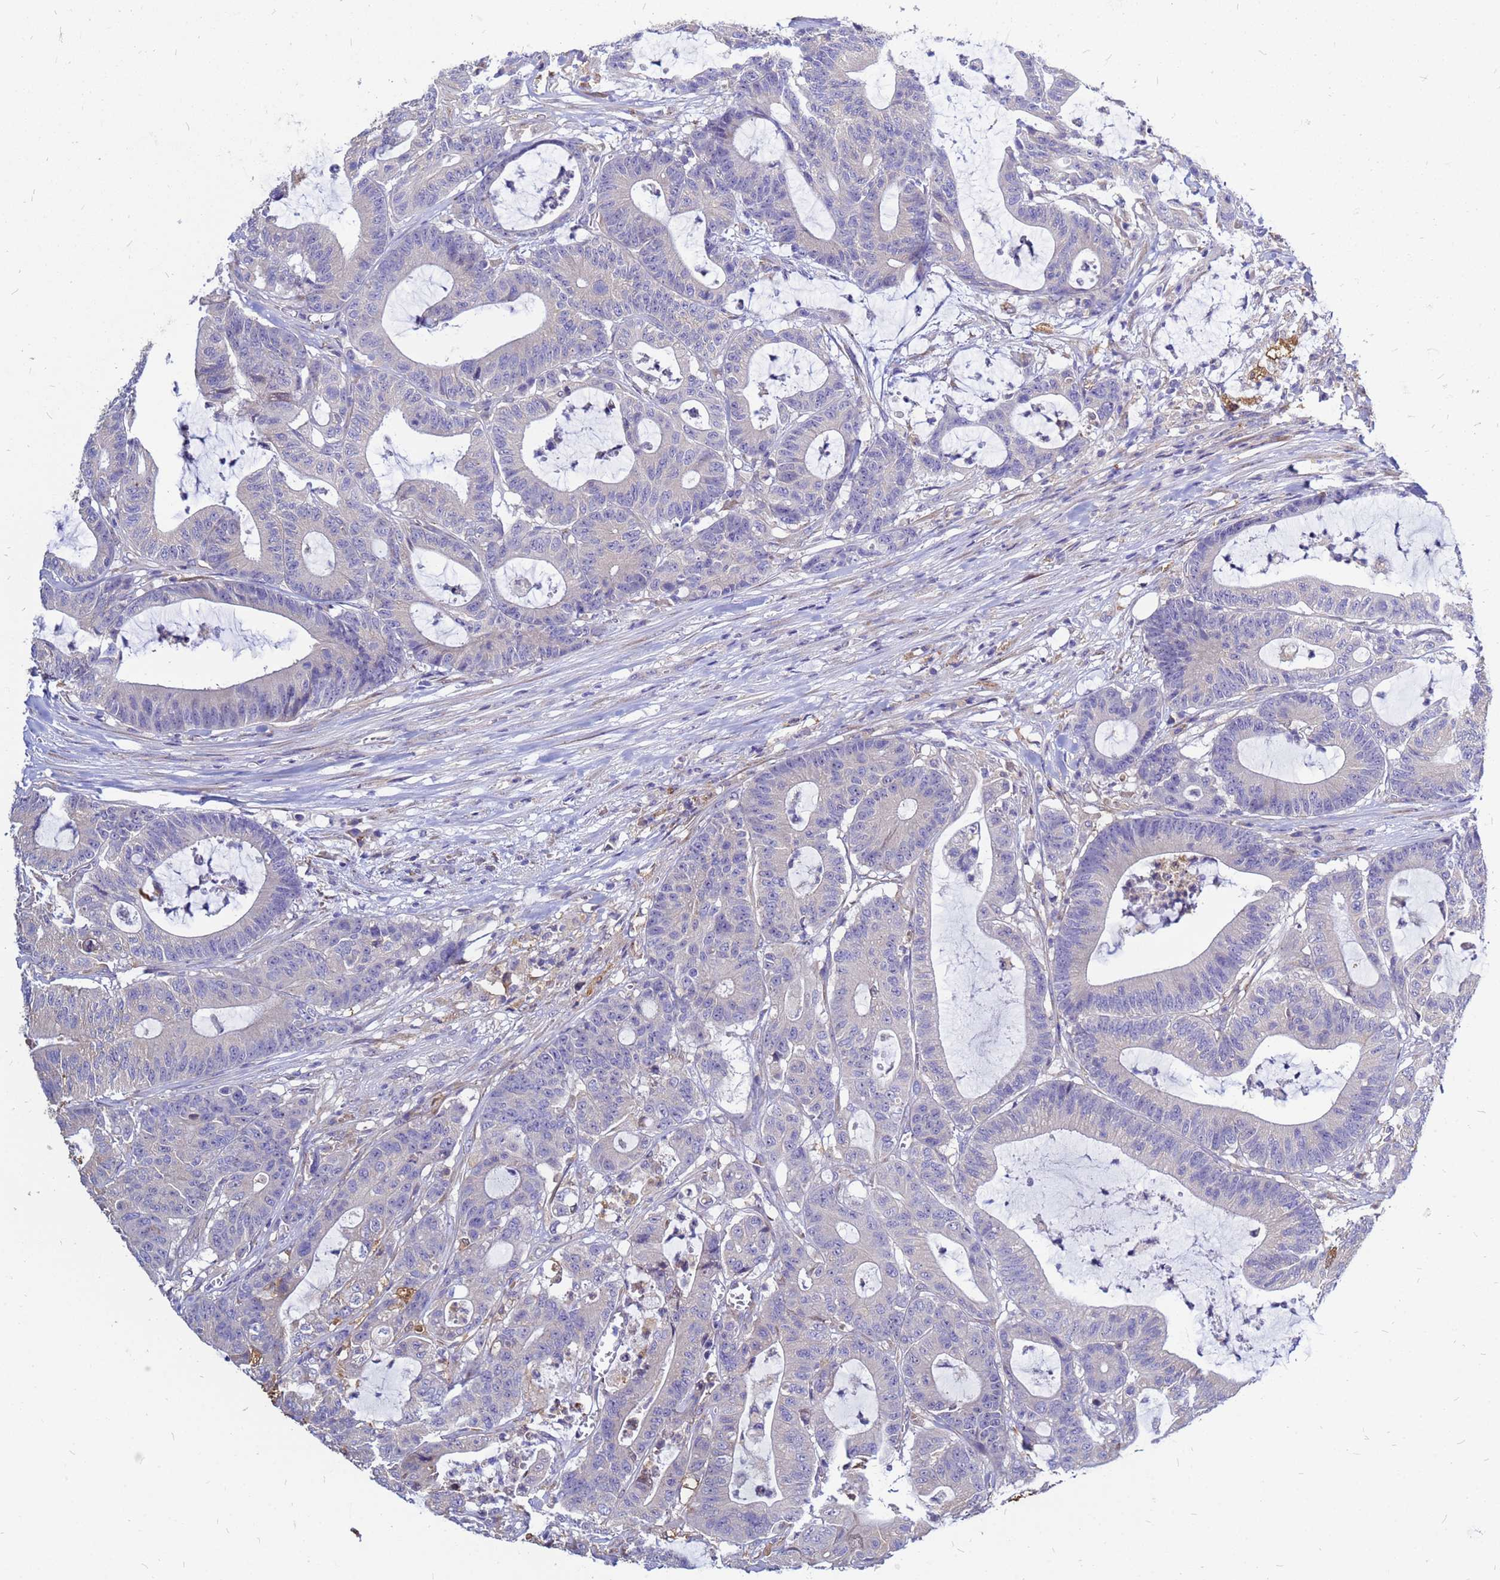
{"staining": {"intensity": "negative", "quantity": "none", "location": "none"}, "tissue": "colorectal cancer", "cell_type": "Tumor cells", "image_type": "cancer", "snomed": [{"axis": "morphology", "description": "Adenocarcinoma, NOS"}, {"axis": "topography", "description": "Colon"}], "caption": "An image of human colorectal adenocarcinoma is negative for staining in tumor cells. (DAB immunohistochemistry (IHC) visualized using brightfield microscopy, high magnification).", "gene": "MOB2", "patient": {"sex": "female", "age": 84}}